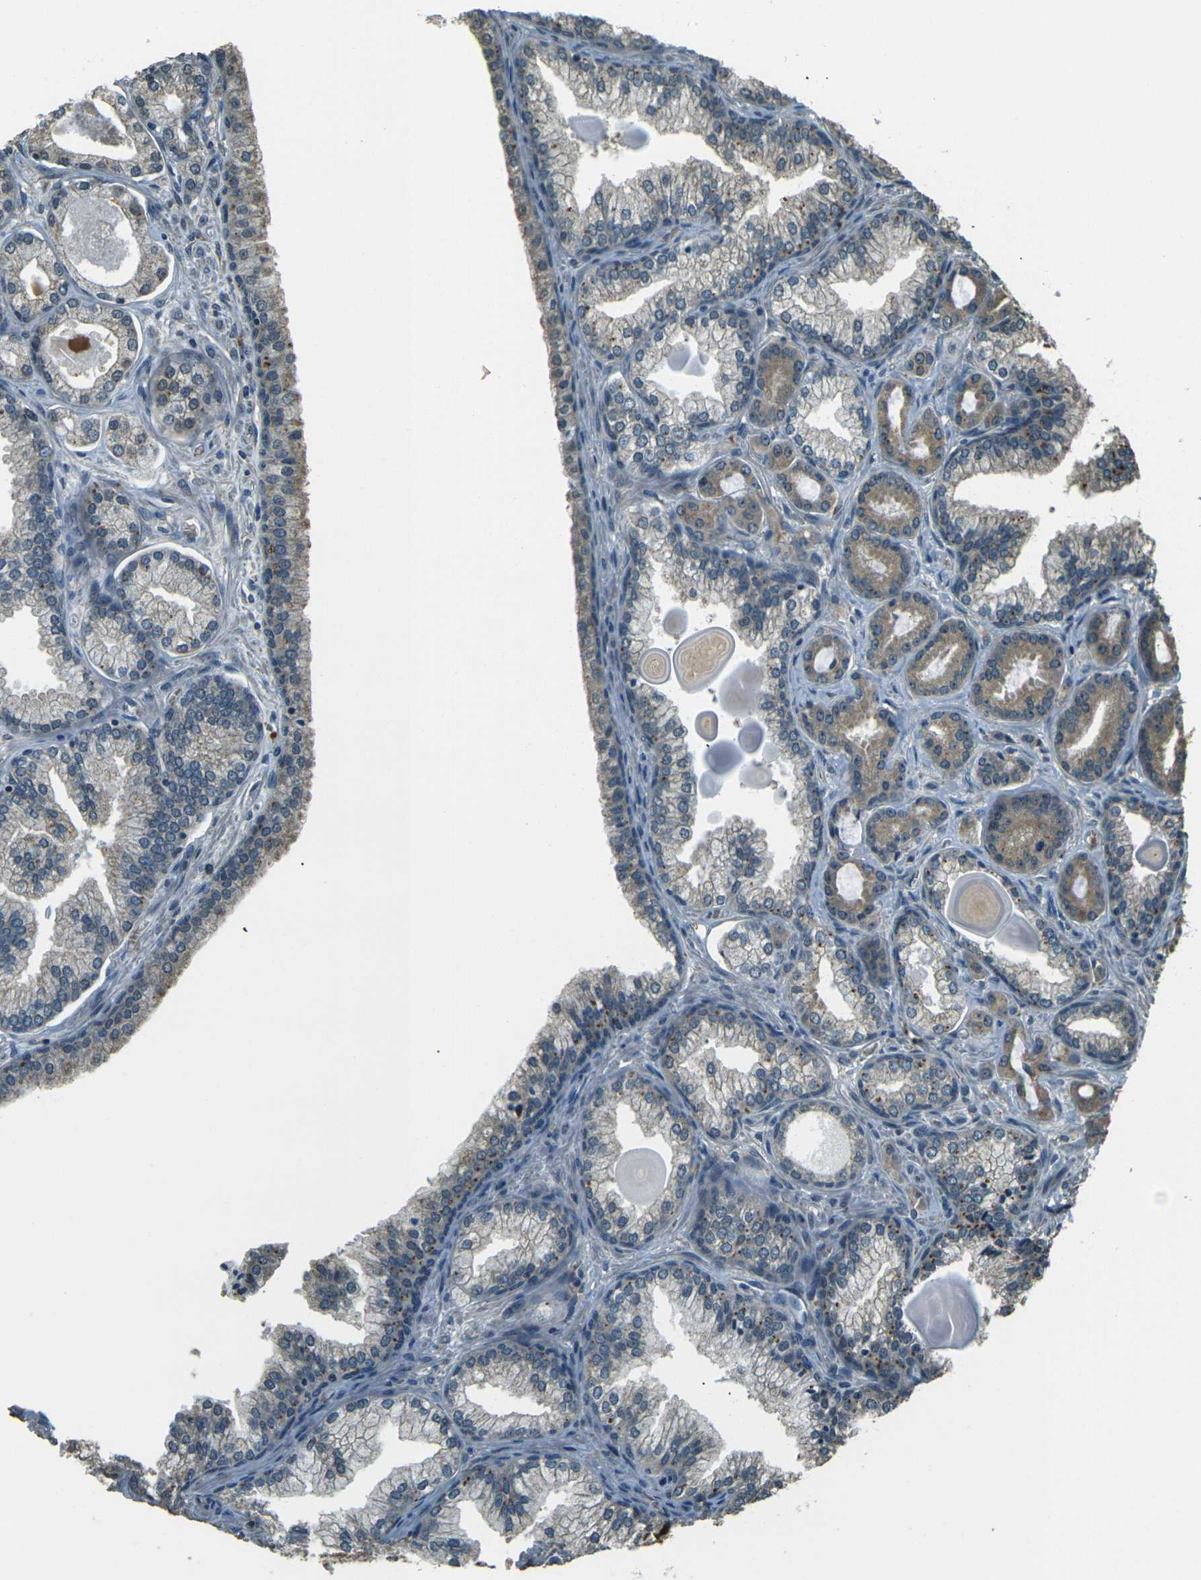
{"staining": {"intensity": "moderate", "quantity": "25%-75%", "location": "cytoplasmic/membranous"}, "tissue": "prostate cancer", "cell_type": "Tumor cells", "image_type": "cancer", "snomed": [{"axis": "morphology", "description": "Adenocarcinoma, Low grade"}, {"axis": "topography", "description": "Prostate"}], "caption": "Immunohistochemical staining of prostate low-grade adenocarcinoma displays medium levels of moderate cytoplasmic/membranous expression in about 25%-75% of tumor cells.", "gene": "TOR1A", "patient": {"sex": "male", "age": 59}}